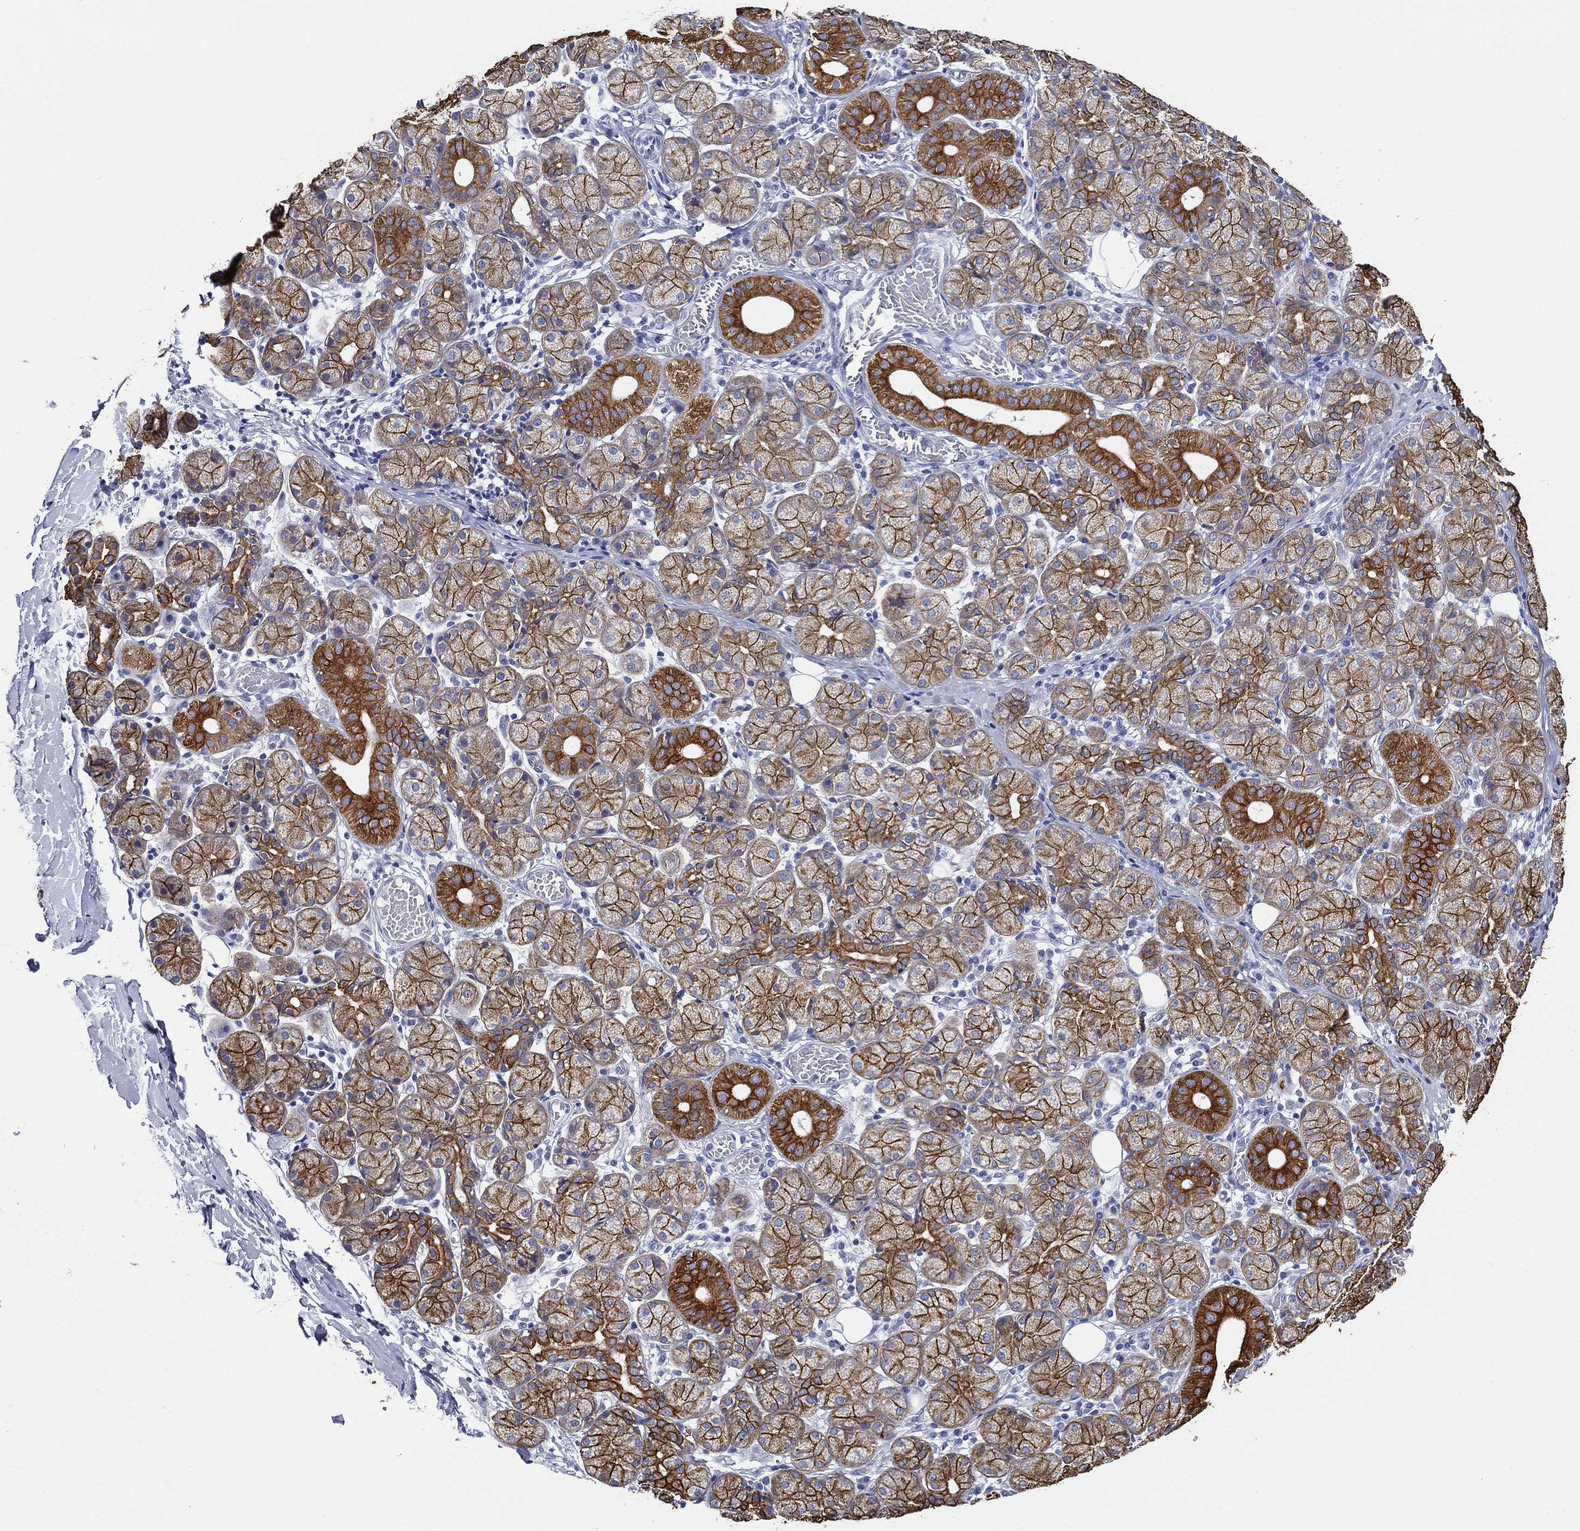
{"staining": {"intensity": "strong", "quantity": ">75%", "location": "cytoplasmic/membranous"}, "tissue": "salivary gland", "cell_type": "Glandular cells", "image_type": "normal", "snomed": [{"axis": "morphology", "description": "Normal tissue, NOS"}, {"axis": "topography", "description": "Salivary gland"}, {"axis": "topography", "description": "Peripheral nerve tissue"}], "caption": "Glandular cells display high levels of strong cytoplasmic/membranous staining in approximately >75% of cells in unremarkable salivary gland.", "gene": "NEDD9", "patient": {"sex": "female", "age": 24}}